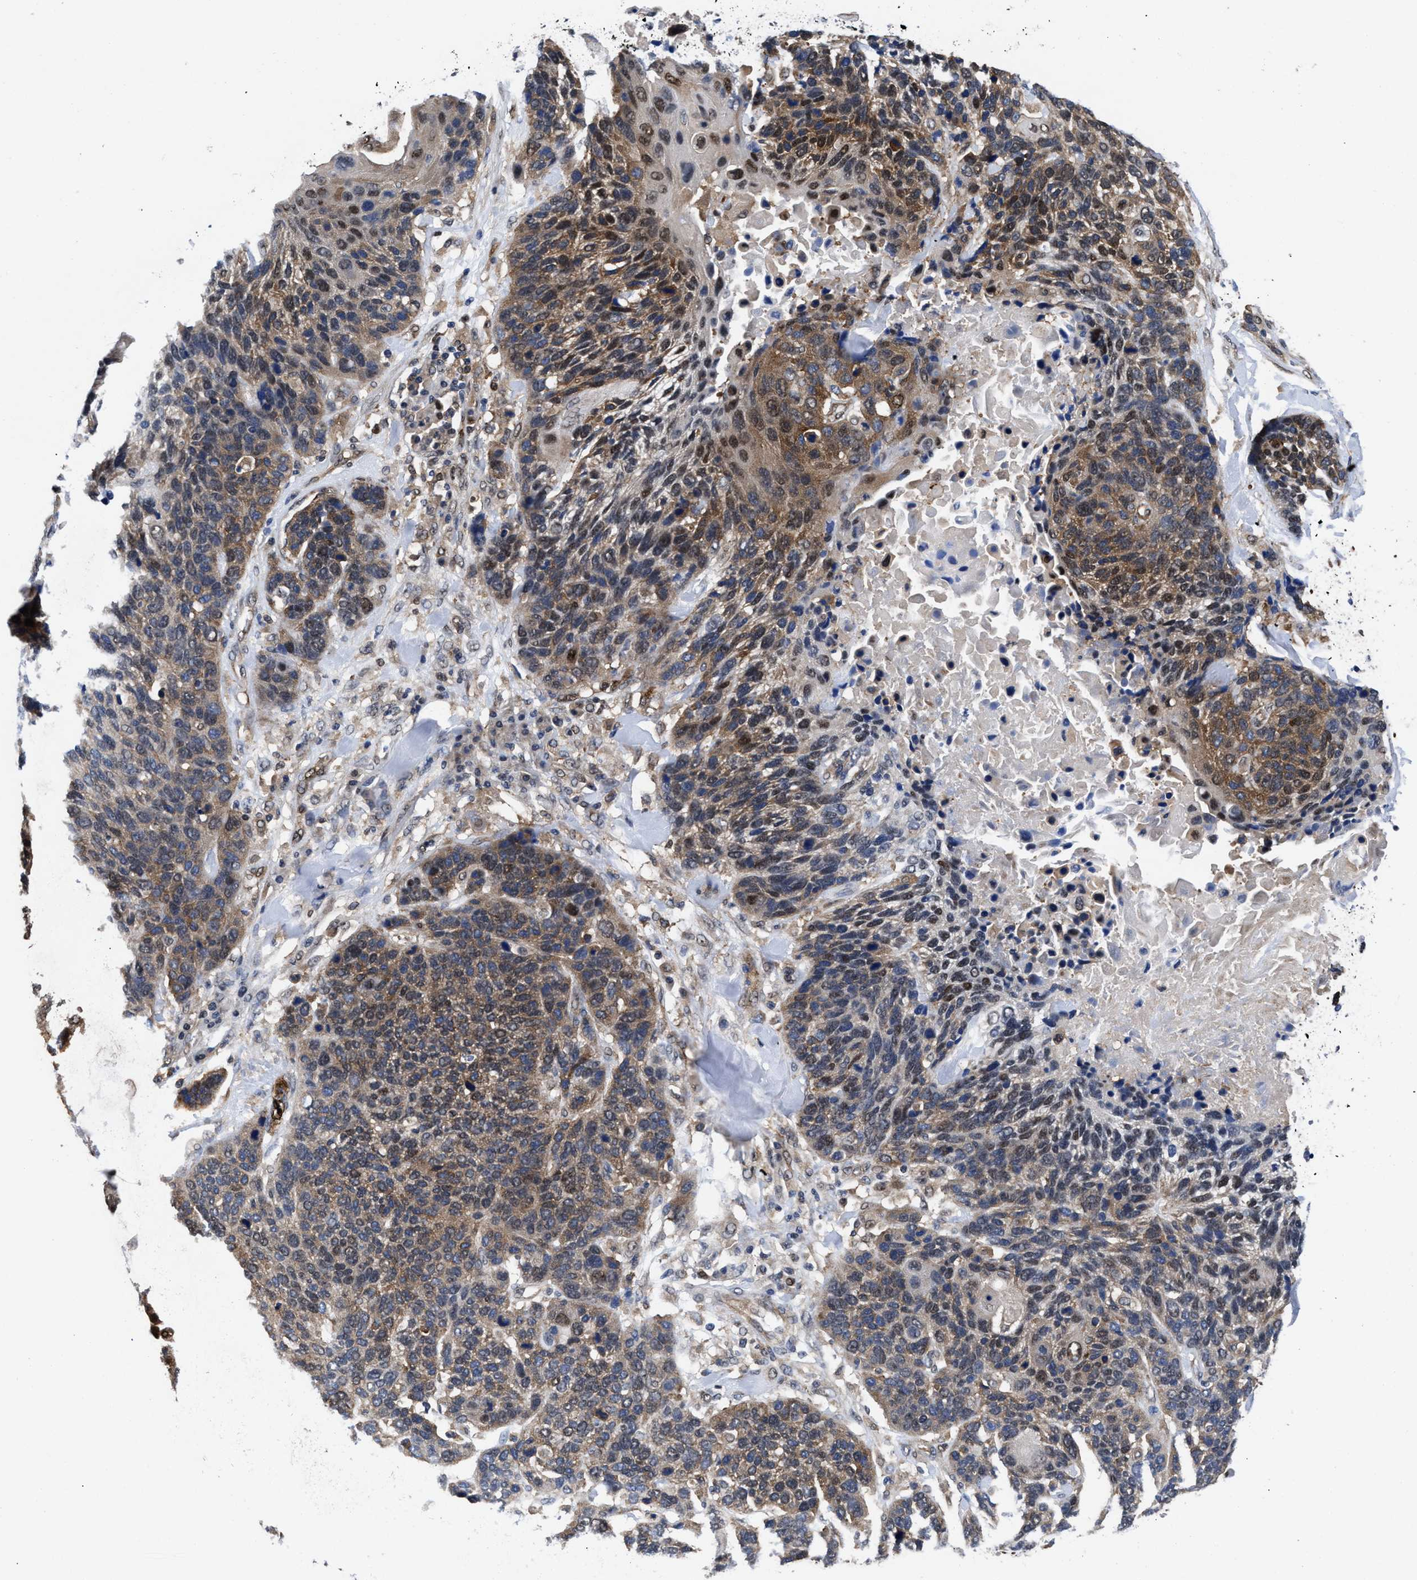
{"staining": {"intensity": "moderate", "quantity": "<25%", "location": "cytoplasmic/membranous,nuclear"}, "tissue": "lung cancer", "cell_type": "Tumor cells", "image_type": "cancer", "snomed": [{"axis": "morphology", "description": "Squamous cell carcinoma, NOS"}, {"axis": "topography", "description": "Lung"}], "caption": "Protein analysis of squamous cell carcinoma (lung) tissue displays moderate cytoplasmic/membranous and nuclear staining in approximately <25% of tumor cells. Using DAB (3,3'-diaminobenzidine) (brown) and hematoxylin (blue) stains, captured at high magnification using brightfield microscopy.", "gene": "ACLY", "patient": {"sex": "male", "age": 65}}